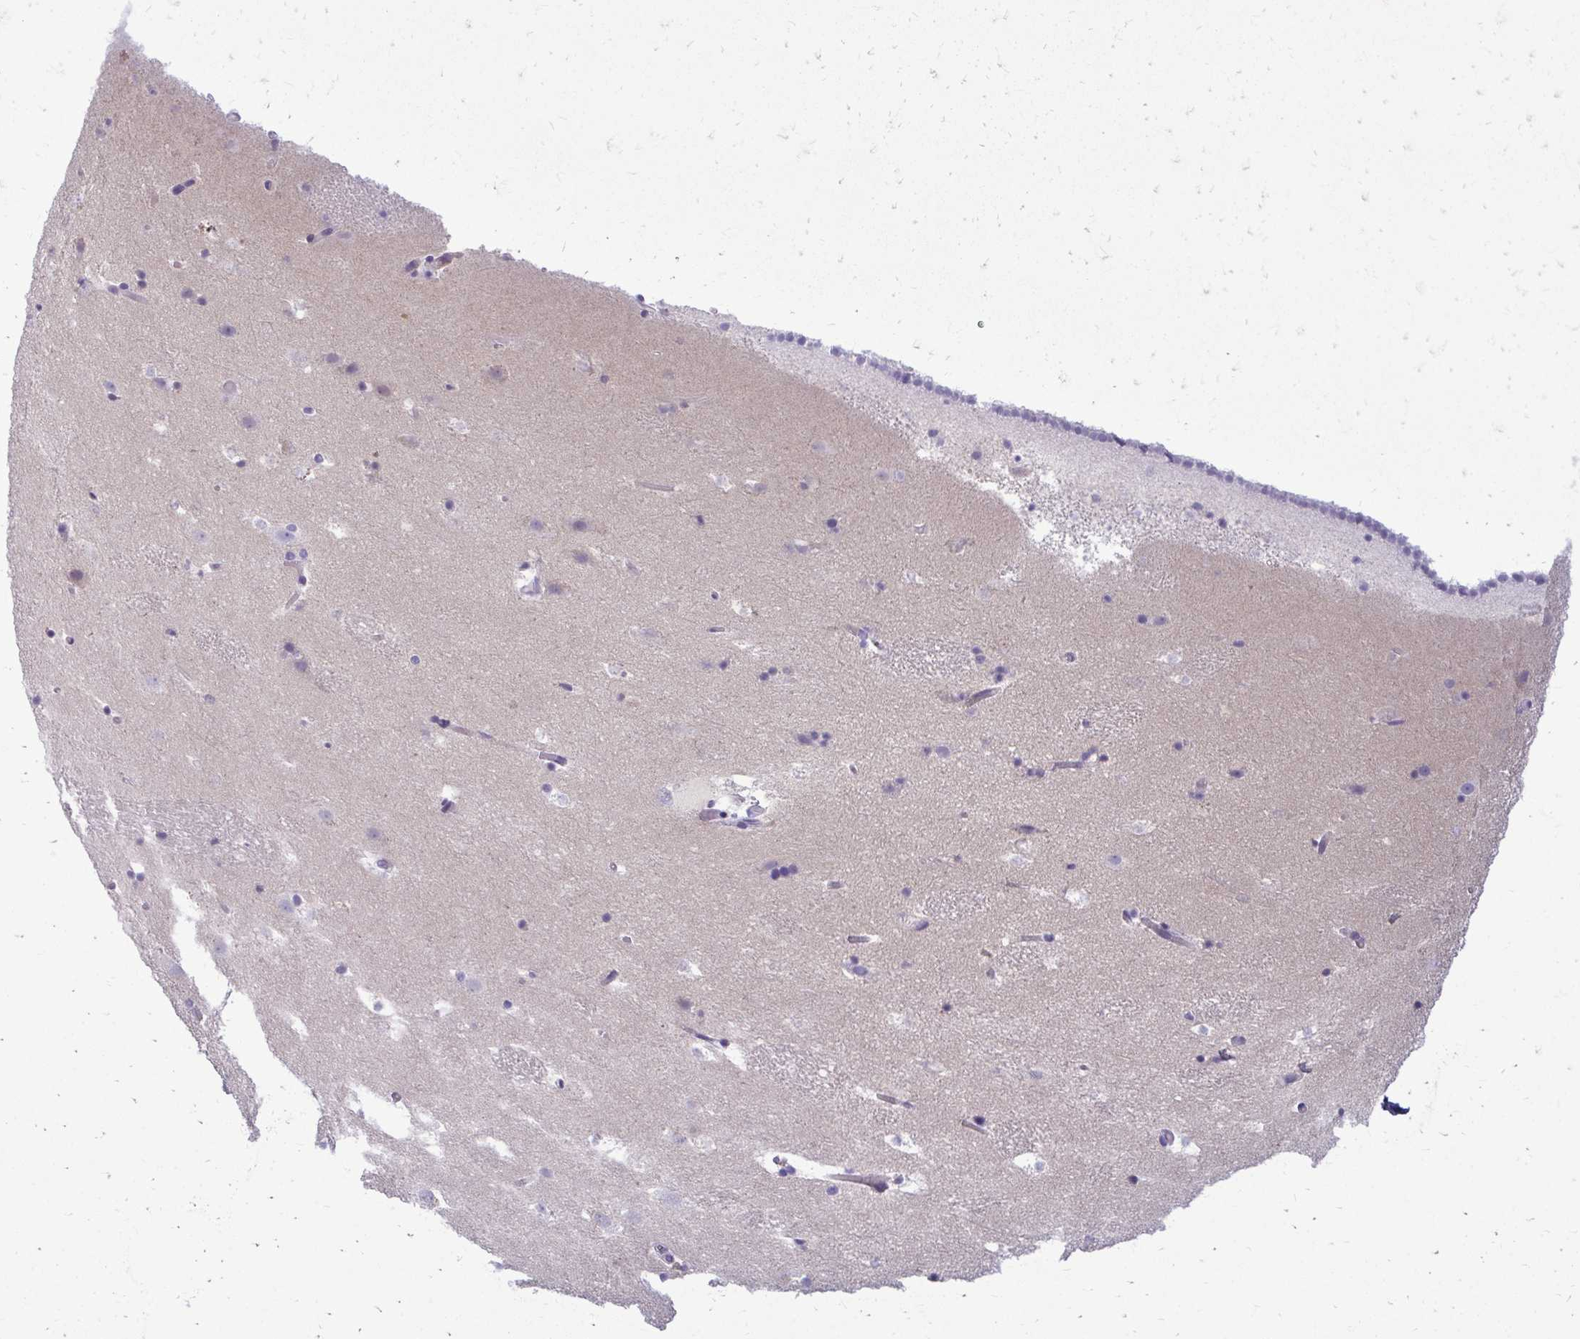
{"staining": {"intensity": "negative", "quantity": "none", "location": "none"}, "tissue": "caudate", "cell_type": "Glial cells", "image_type": "normal", "snomed": [{"axis": "morphology", "description": "Normal tissue, NOS"}, {"axis": "topography", "description": "Lateral ventricle wall"}], "caption": "DAB (3,3'-diaminobenzidine) immunohistochemical staining of benign caudate displays no significant staining in glial cells.", "gene": "FABP3", "patient": {"sex": "male", "age": 37}}